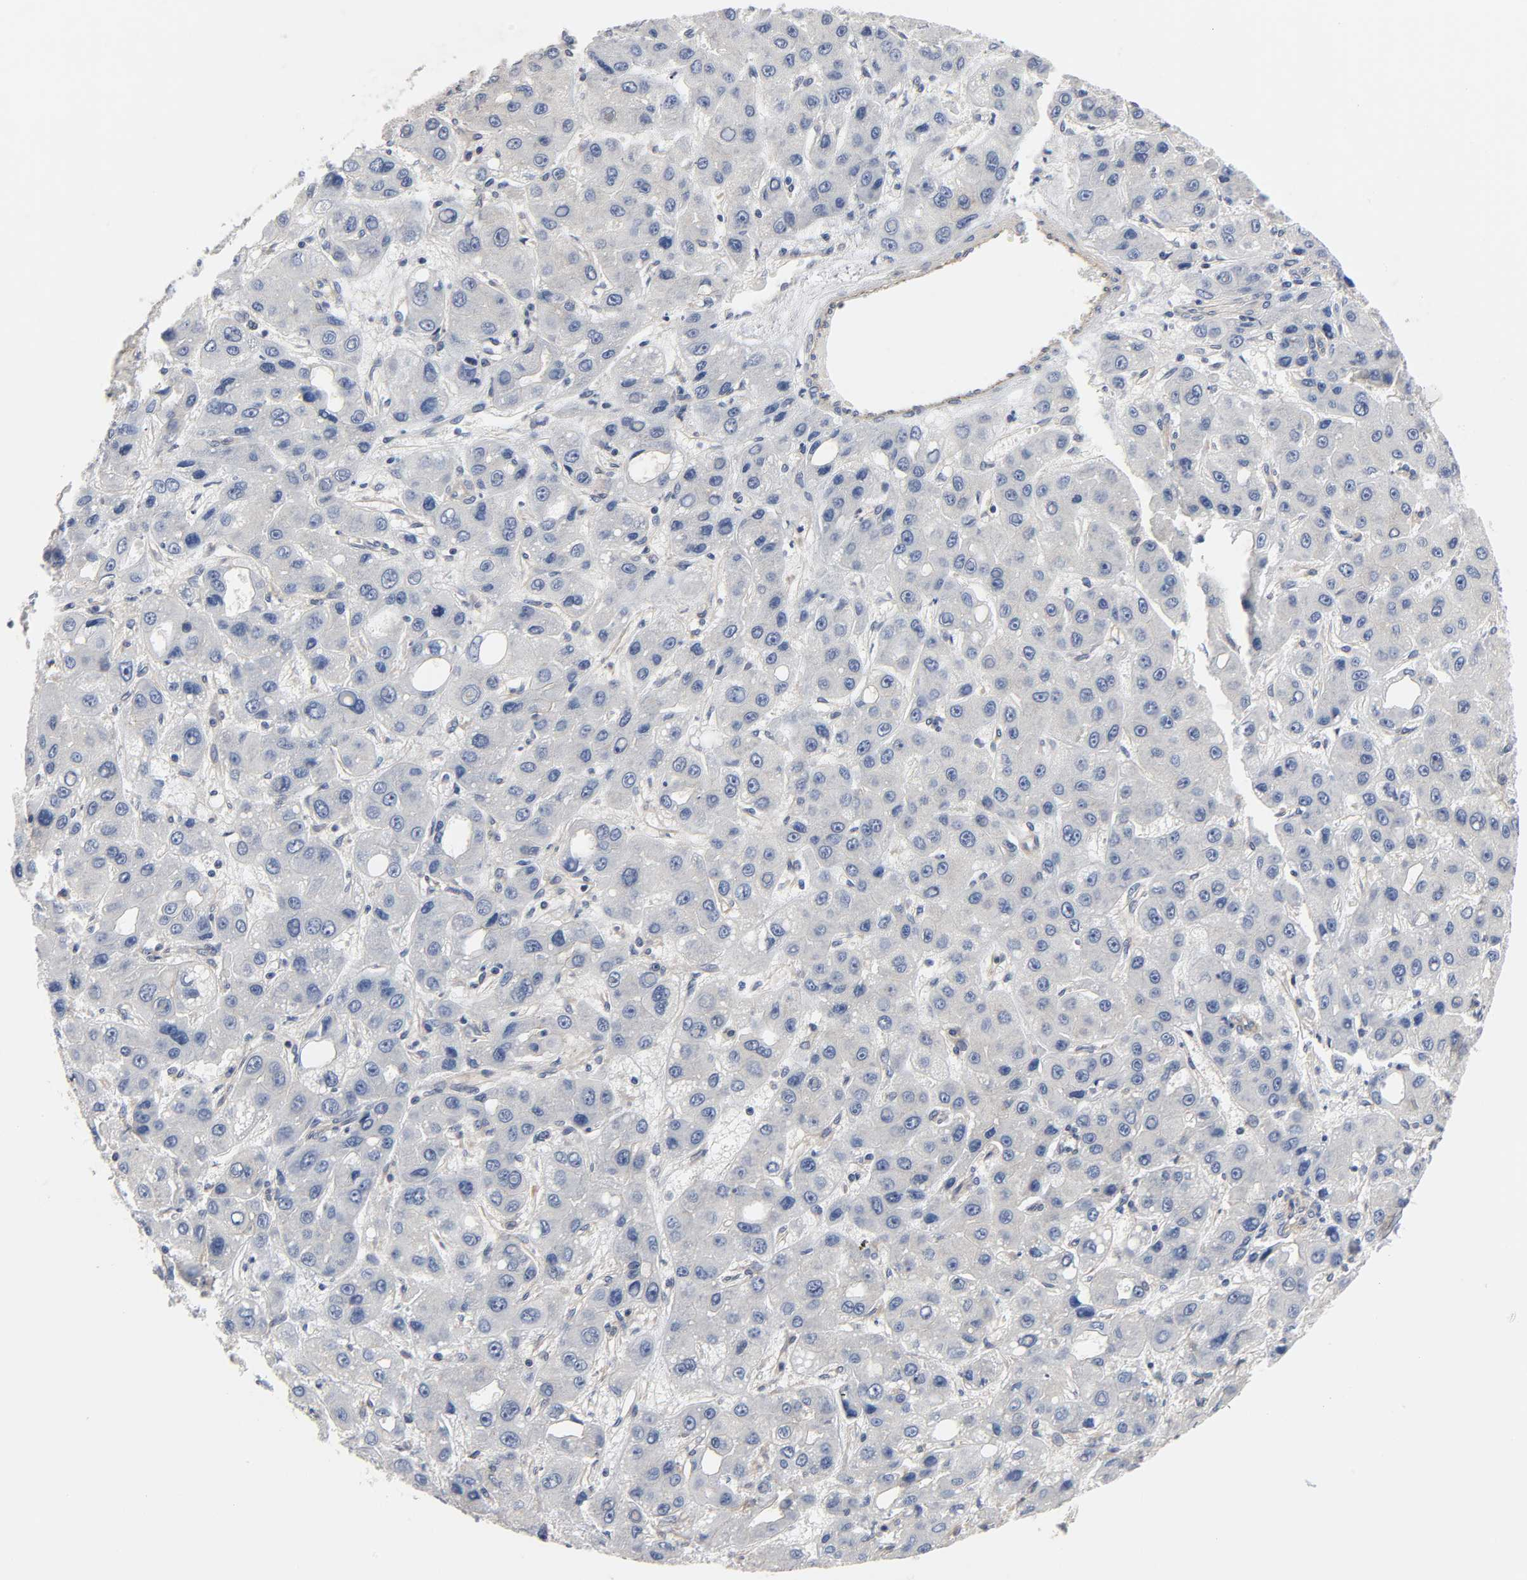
{"staining": {"intensity": "negative", "quantity": "none", "location": "none"}, "tissue": "liver cancer", "cell_type": "Tumor cells", "image_type": "cancer", "snomed": [{"axis": "morphology", "description": "Carcinoma, Hepatocellular, NOS"}, {"axis": "topography", "description": "Liver"}], "caption": "This is an IHC micrograph of human liver cancer (hepatocellular carcinoma). There is no positivity in tumor cells.", "gene": "DDX10", "patient": {"sex": "male", "age": 55}}